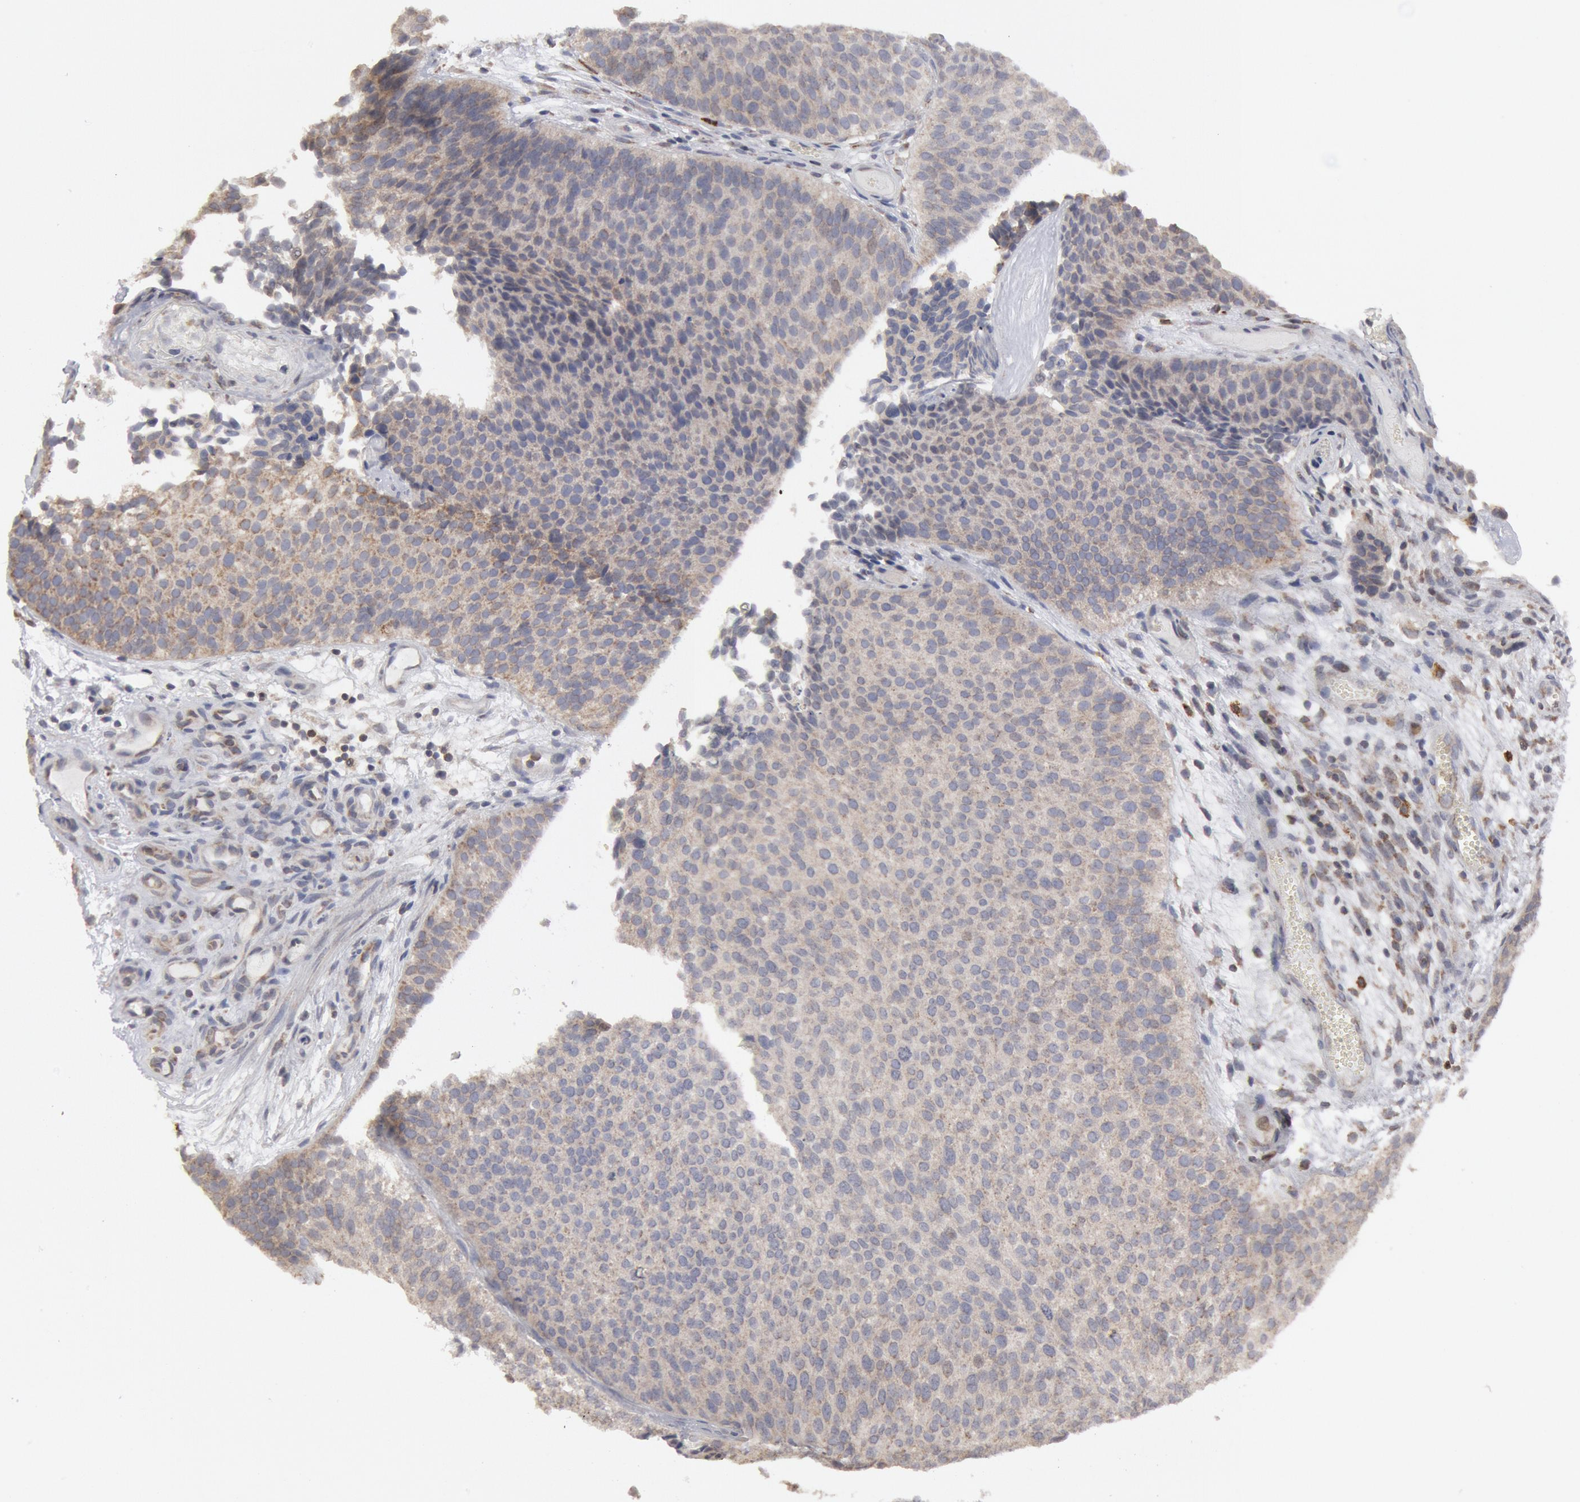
{"staining": {"intensity": "weak", "quantity": ">75%", "location": "cytoplasmic/membranous"}, "tissue": "urothelial cancer", "cell_type": "Tumor cells", "image_type": "cancer", "snomed": [{"axis": "morphology", "description": "Urothelial carcinoma, Low grade"}, {"axis": "topography", "description": "Urinary bladder"}], "caption": "Human urothelial cancer stained with a brown dye shows weak cytoplasmic/membranous positive expression in about >75% of tumor cells.", "gene": "OSBPL8", "patient": {"sex": "male", "age": 84}}